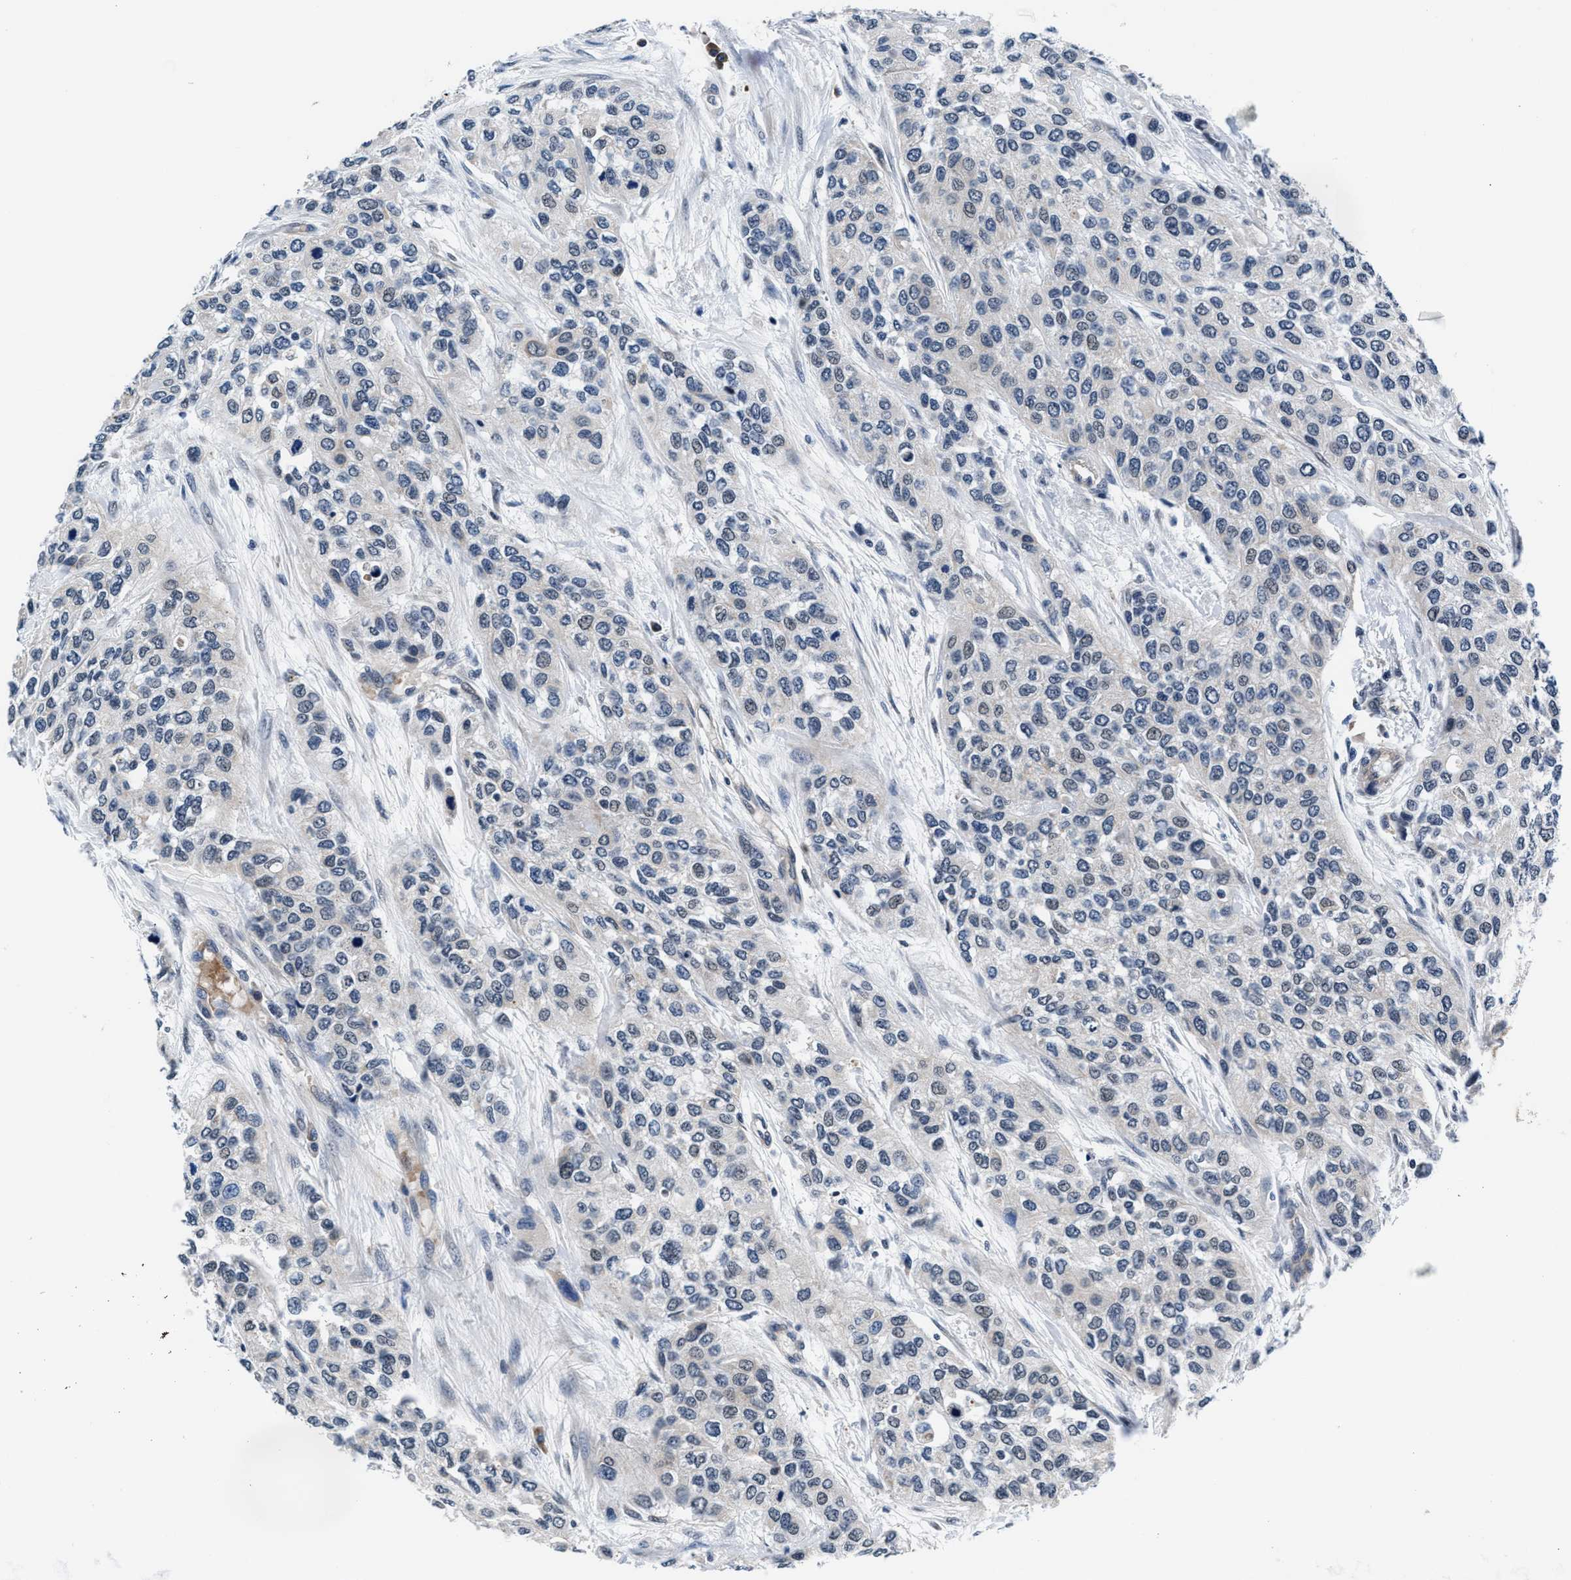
{"staining": {"intensity": "negative", "quantity": "none", "location": "none"}, "tissue": "urothelial cancer", "cell_type": "Tumor cells", "image_type": "cancer", "snomed": [{"axis": "morphology", "description": "Urothelial carcinoma, High grade"}, {"axis": "topography", "description": "Urinary bladder"}], "caption": "This is a histopathology image of immunohistochemistry (IHC) staining of urothelial carcinoma (high-grade), which shows no positivity in tumor cells. (DAB (3,3'-diaminobenzidine) immunohistochemistry with hematoxylin counter stain).", "gene": "PRPSAP2", "patient": {"sex": "female", "age": 56}}